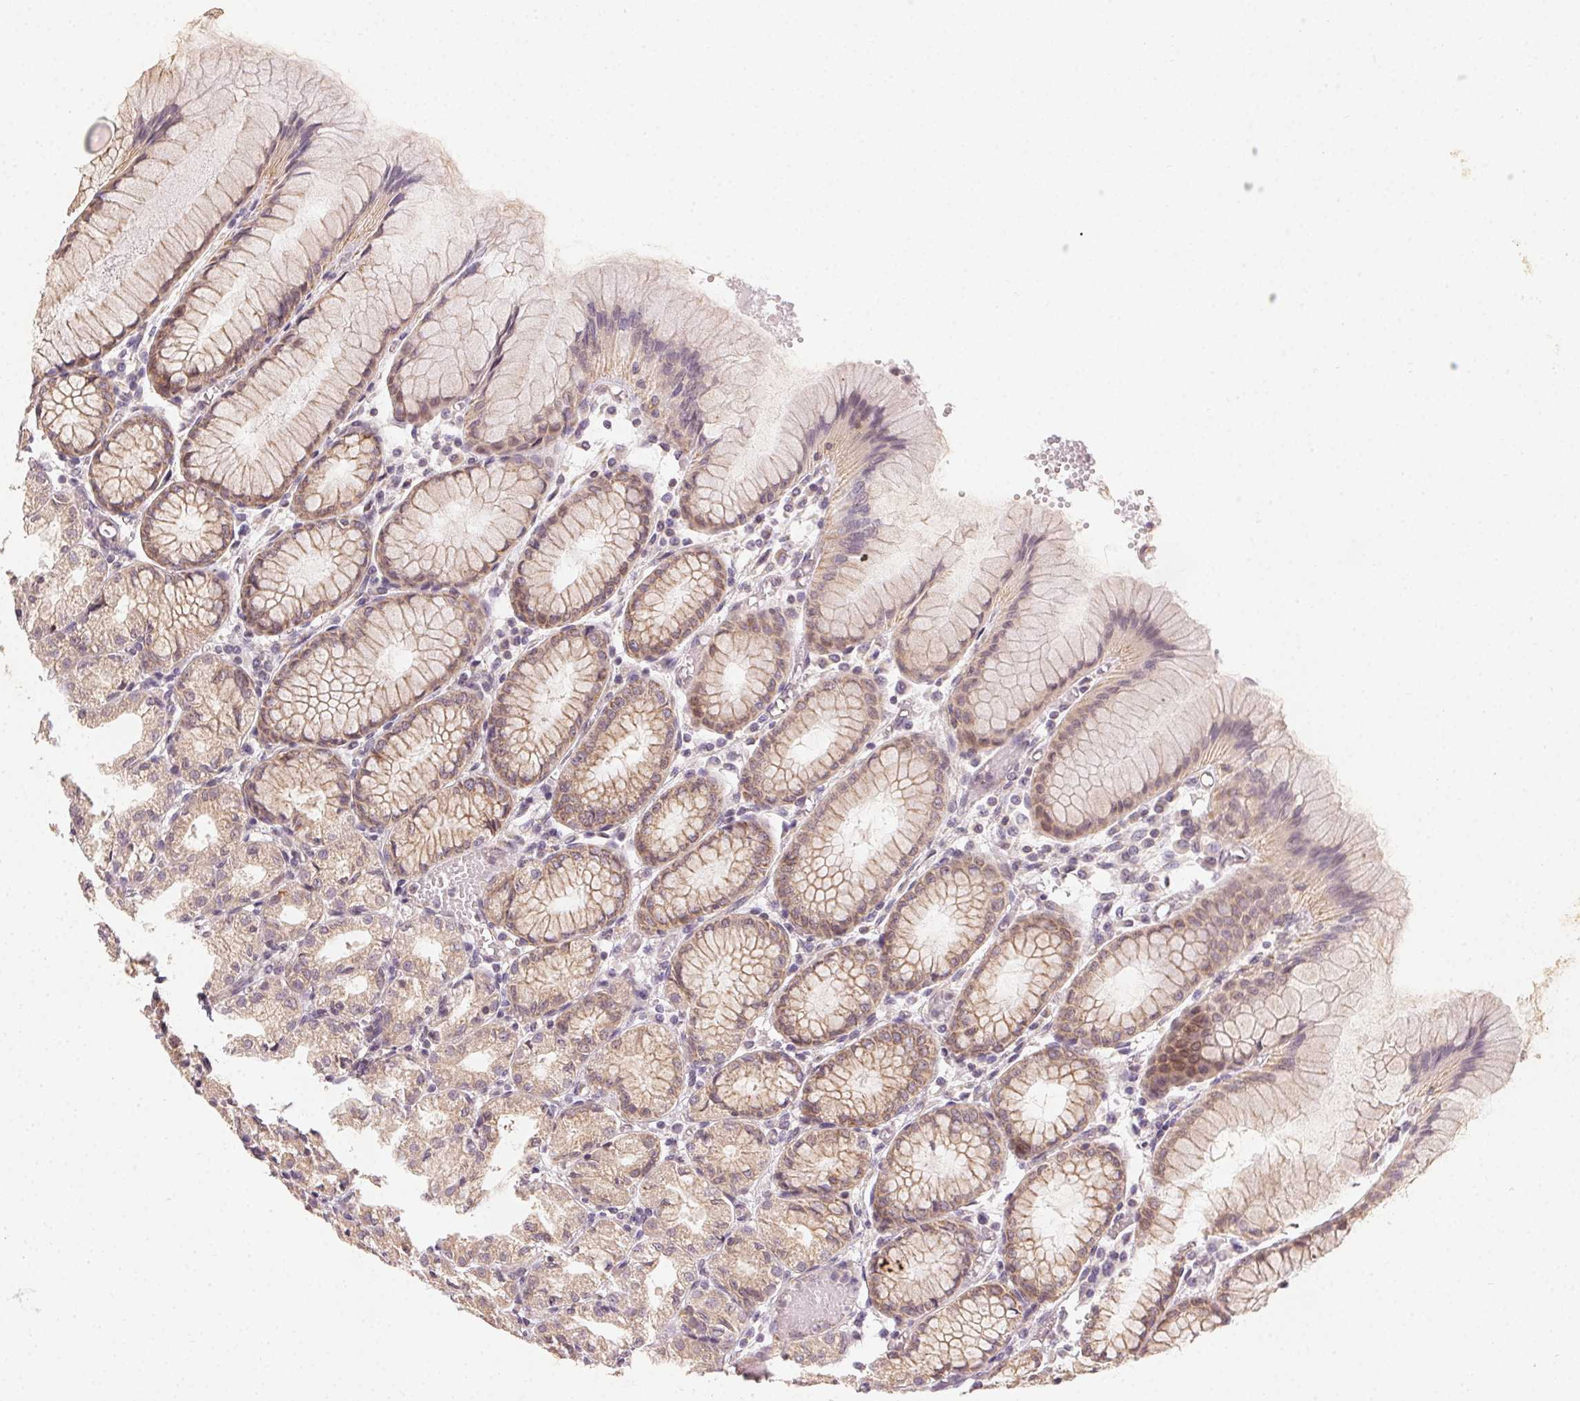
{"staining": {"intensity": "weak", "quantity": ">75%", "location": "cytoplasmic/membranous"}, "tissue": "stomach", "cell_type": "Glandular cells", "image_type": "normal", "snomed": [{"axis": "morphology", "description": "Normal tissue, NOS"}, {"axis": "topography", "description": "Stomach"}], "caption": "This image exhibits immunohistochemistry (IHC) staining of benign stomach, with low weak cytoplasmic/membranous expression in approximately >75% of glandular cells.", "gene": "NCOA4", "patient": {"sex": "female", "age": 57}}